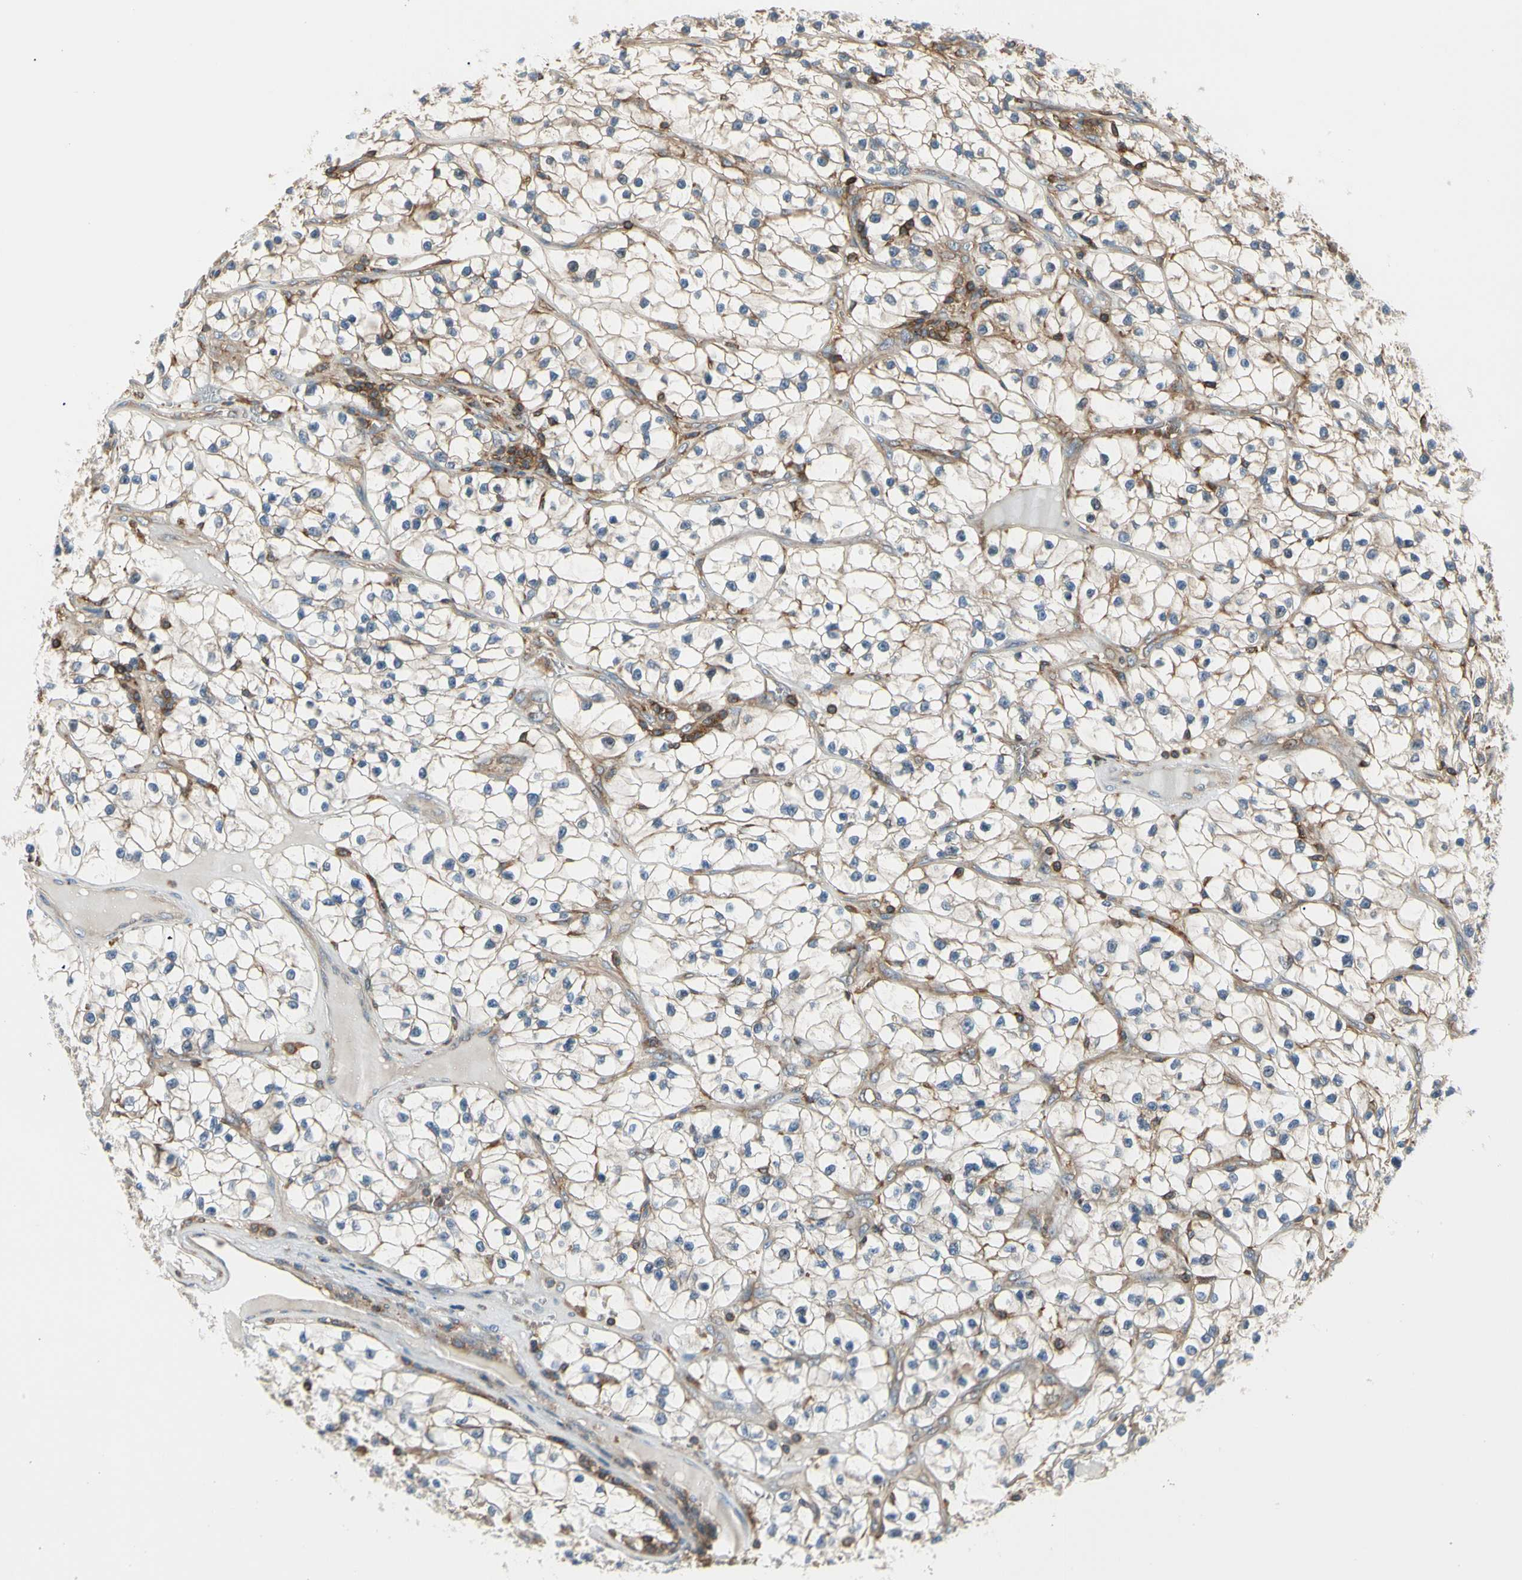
{"staining": {"intensity": "weak", "quantity": "25%-75%", "location": "cytoplasmic/membranous"}, "tissue": "renal cancer", "cell_type": "Tumor cells", "image_type": "cancer", "snomed": [{"axis": "morphology", "description": "Adenocarcinoma, NOS"}, {"axis": "topography", "description": "Kidney"}], "caption": "Adenocarcinoma (renal) tissue exhibits weak cytoplasmic/membranous positivity in approximately 25%-75% of tumor cells, visualized by immunohistochemistry. (brown staining indicates protein expression, while blue staining denotes nuclei).", "gene": "CAPZA2", "patient": {"sex": "female", "age": 57}}